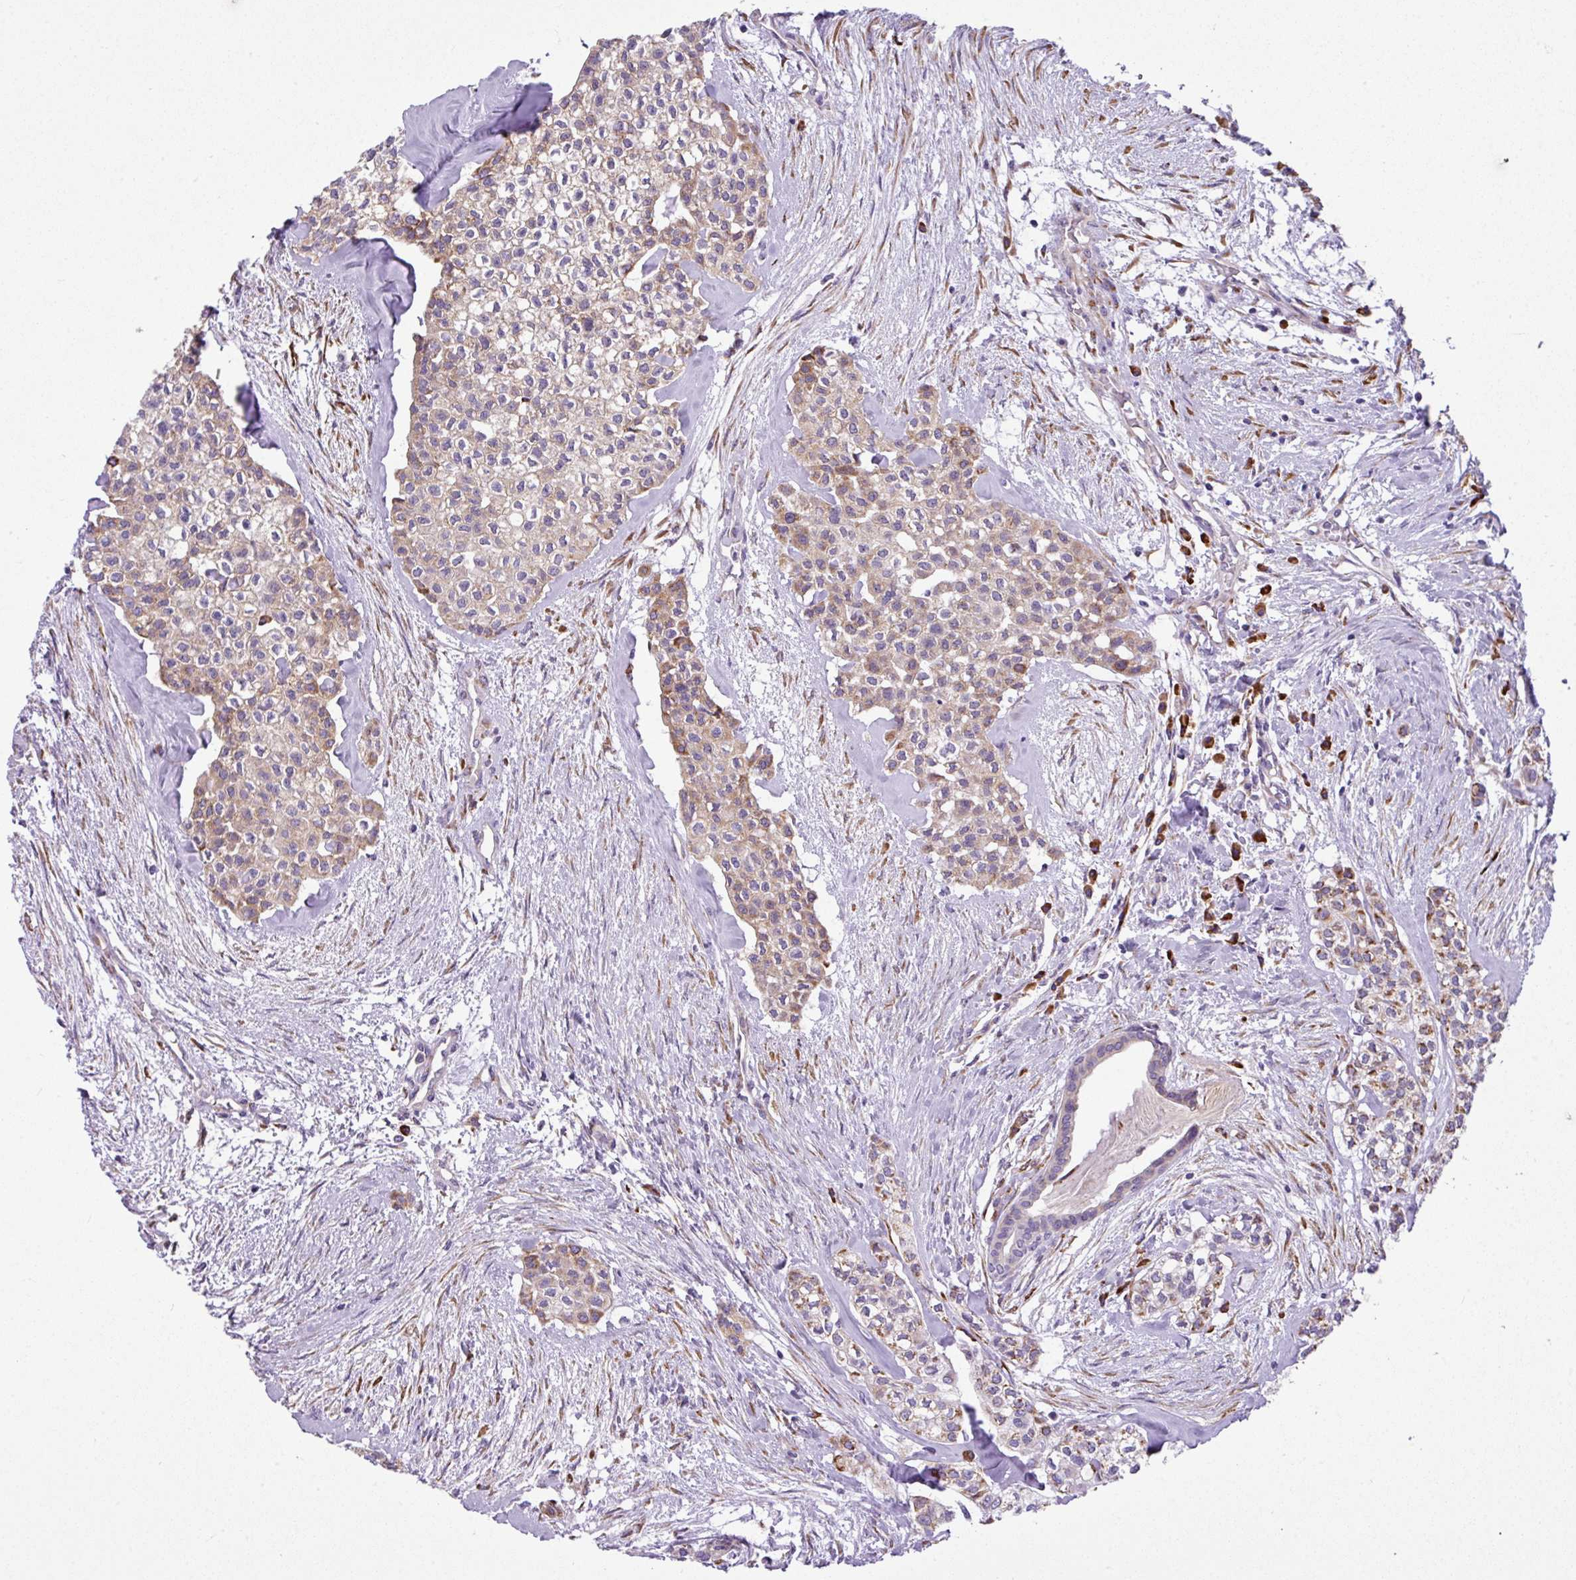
{"staining": {"intensity": "moderate", "quantity": "25%-75%", "location": "cytoplasmic/membranous"}, "tissue": "head and neck cancer", "cell_type": "Tumor cells", "image_type": "cancer", "snomed": [{"axis": "morphology", "description": "Adenocarcinoma, NOS"}, {"axis": "topography", "description": "Head-Neck"}], "caption": "High-power microscopy captured an immunohistochemistry (IHC) image of head and neck cancer (adenocarcinoma), revealing moderate cytoplasmic/membranous positivity in about 25%-75% of tumor cells.", "gene": "CFAP97", "patient": {"sex": "male", "age": 81}}